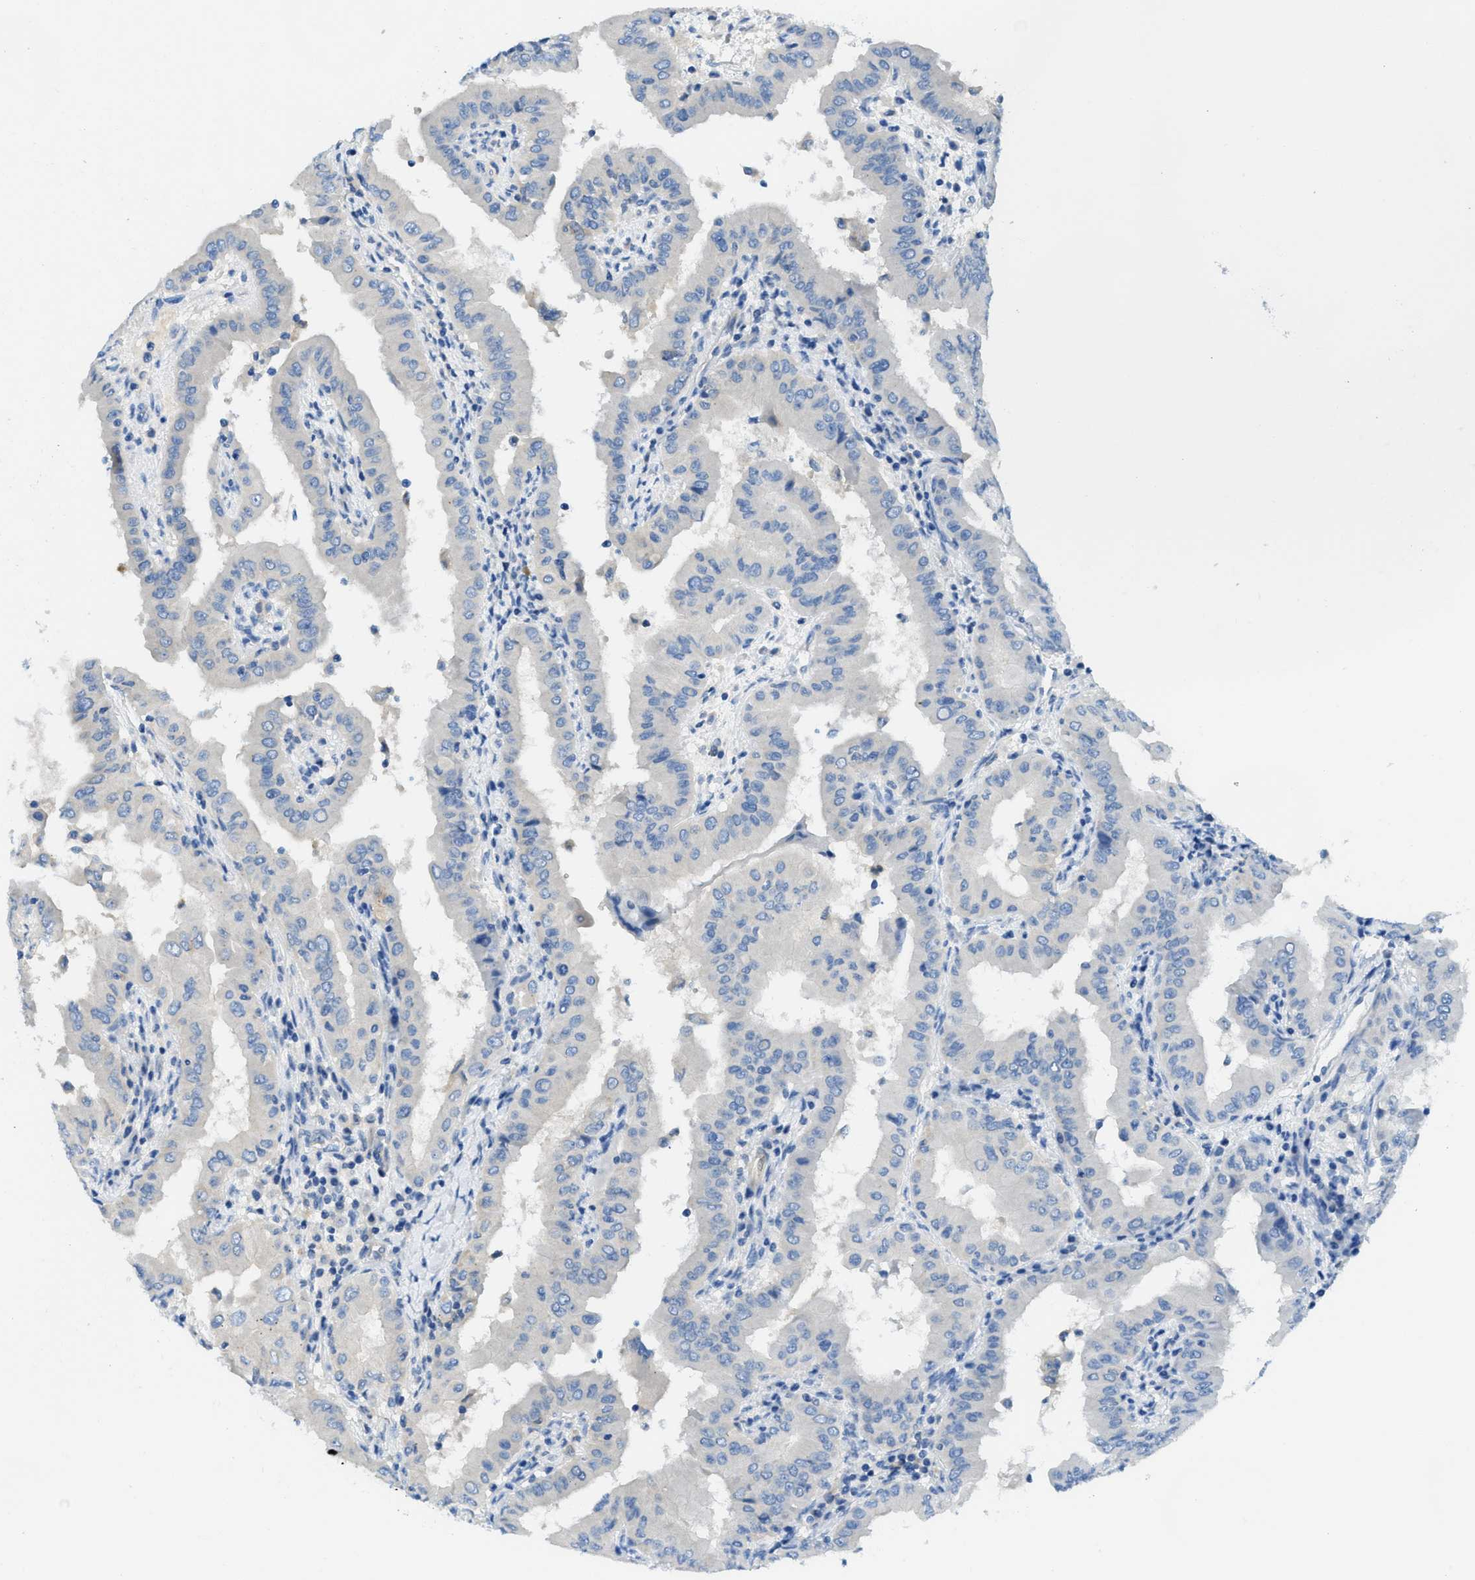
{"staining": {"intensity": "negative", "quantity": "none", "location": "none"}, "tissue": "thyroid cancer", "cell_type": "Tumor cells", "image_type": "cancer", "snomed": [{"axis": "morphology", "description": "Papillary adenocarcinoma, NOS"}, {"axis": "topography", "description": "Thyroid gland"}], "caption": "The image exhibits no staining of tumor cells in thyroid cancer. (Brightfield microscopy of DAB immunohistochemistry at high magnification).", "gene": "RIPK2", "patient": {"sex": "male", "age": 33}}